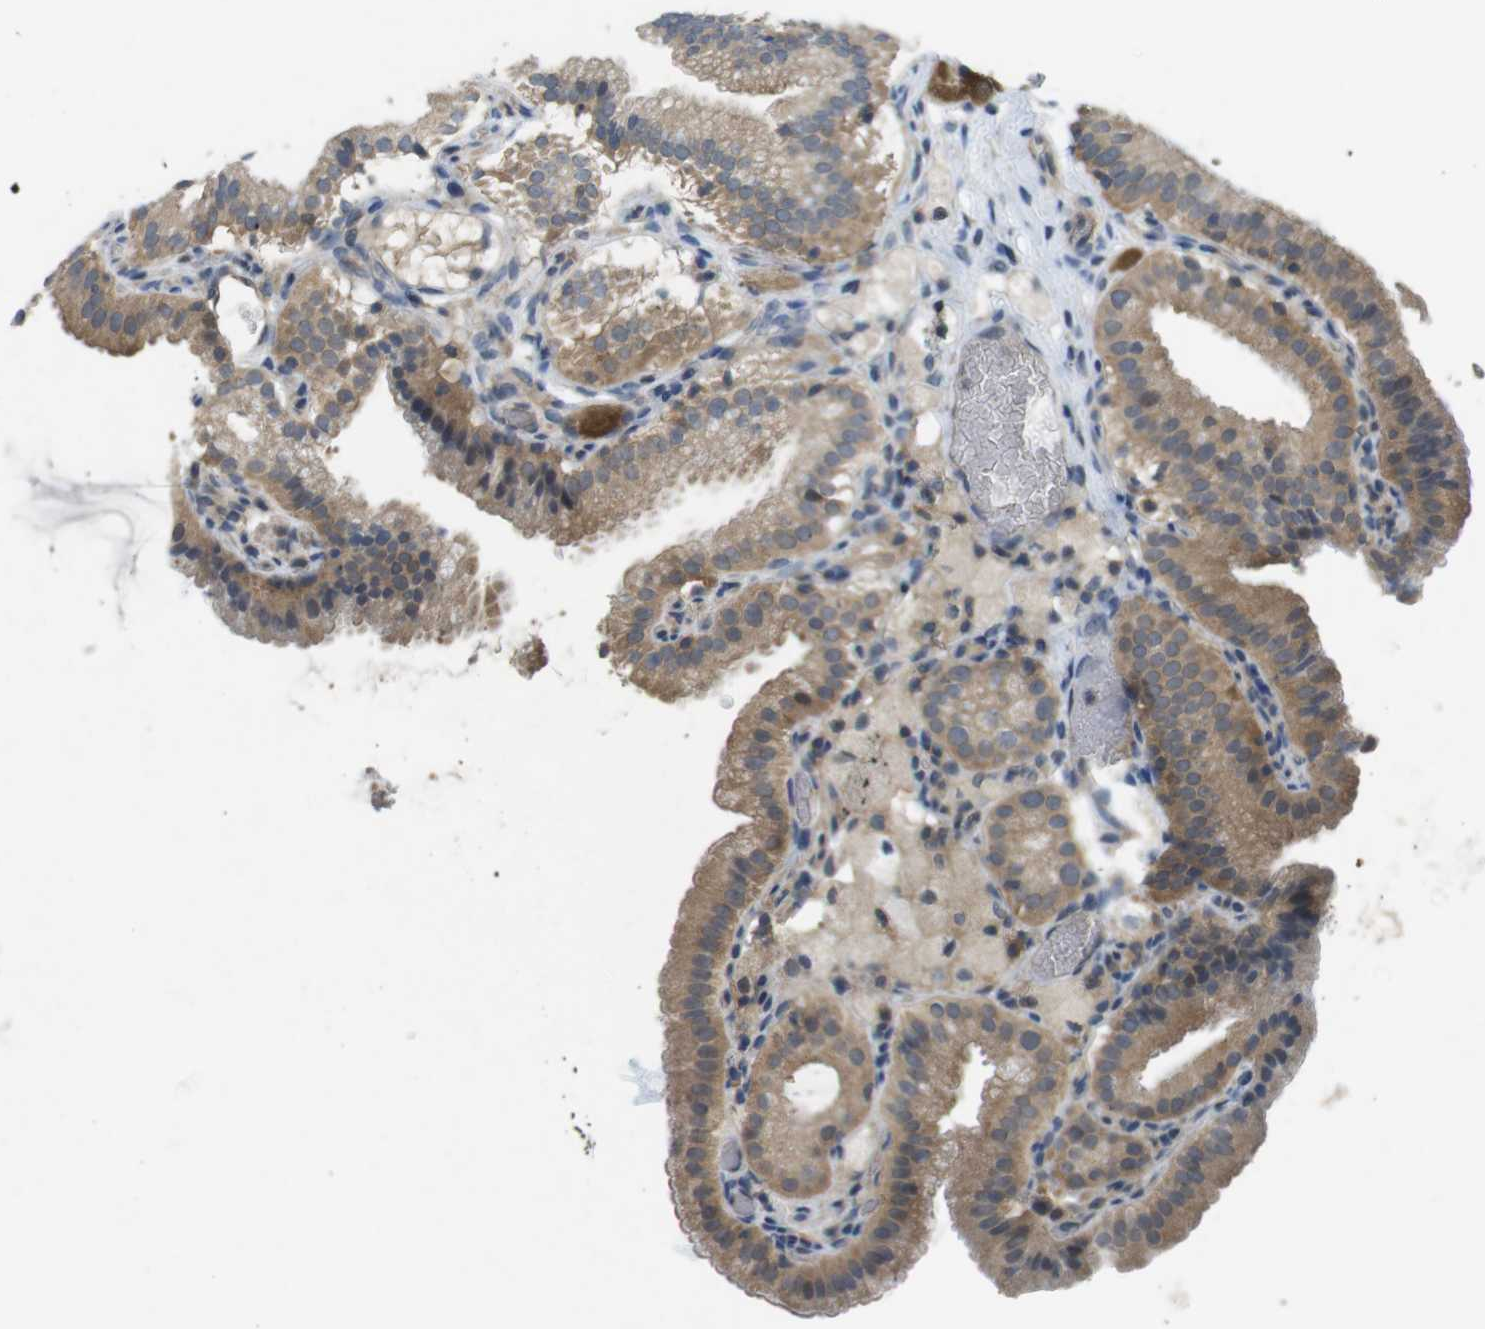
{"staining": {"intensity": "moderate", "quantity": ">75%", "location": "cytoplasmic/membranous"}, "tissue": "gallbladder", "cell_type": "Glandular cells", "image_type": "normal", "snomed": [{"axis": "morphology", "description": "Normal tissue, NOS"}, {"axis": "topography", "description": "Gallbladder"}], "caption": "IHC of normal human gallbladder shows medium levels of moderate cytoplasmic/membranous staining in about >75% of glandular cells.", "gene": "SUGT1", "patient": {"sex": "male", "age": 54}}